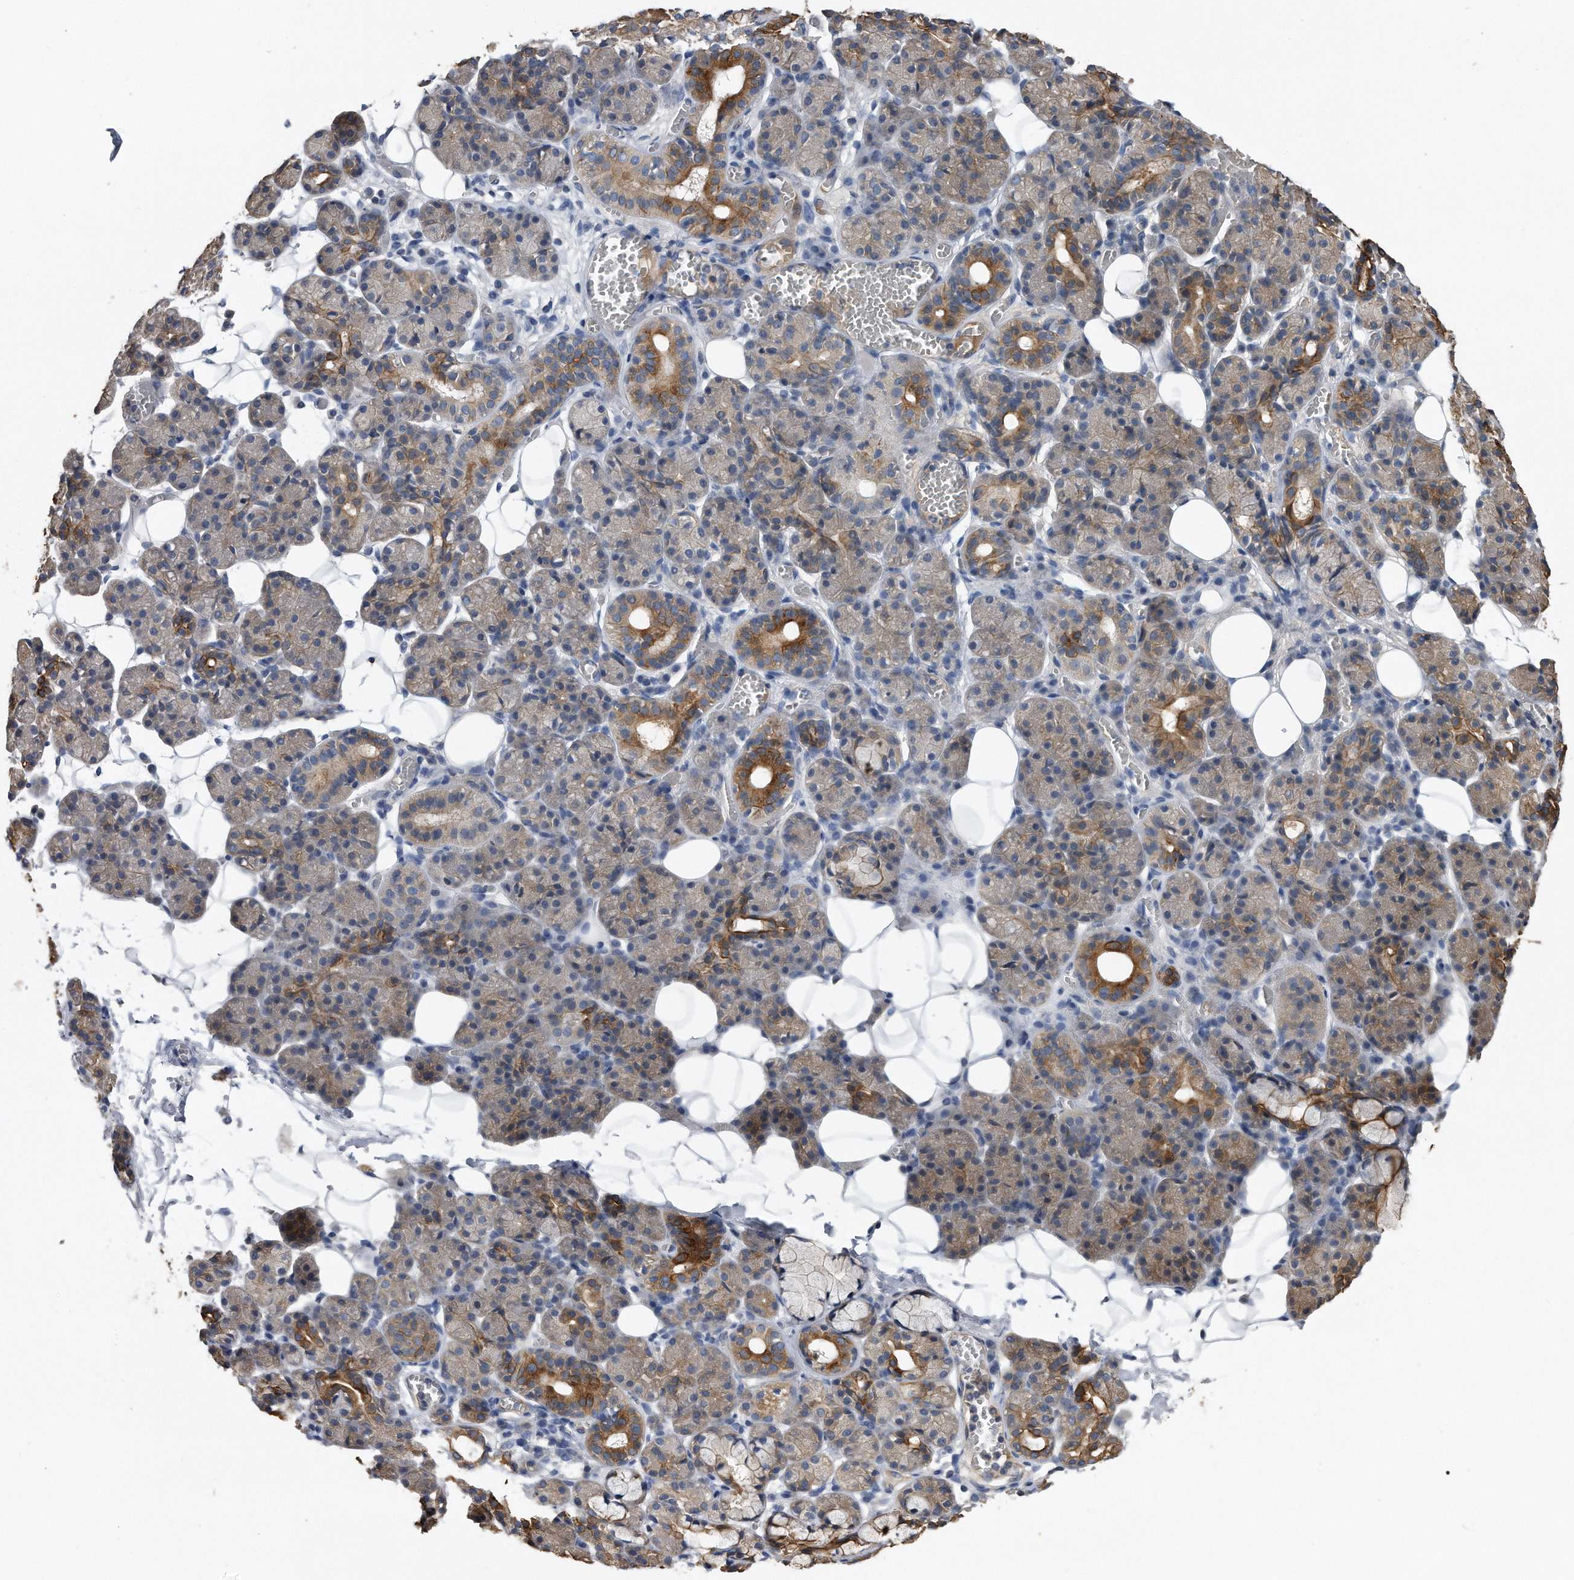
{"staining": {"intensity": "strong", "quantity": "<25%", "location": "cytoplasmic/membranous"}, "tissue": "salivary gland", "cell_type": "Glandular cells", "image_type": "normal", "snomed": [{"axis": "morphology", "description": "Normal tissue, NOS"}, {"axis": "topography", "description": "Salivary gland"}], "caption": "High-power microscopy captured an immunohistochemistry (IHC) histopathology image of unremarkable salivary gland, revealing strong cytoplasmic/membranous staining in about <25% of glandular cells.", "gene": "KCND3", "patient": {"sex": "male", "age": 63}}